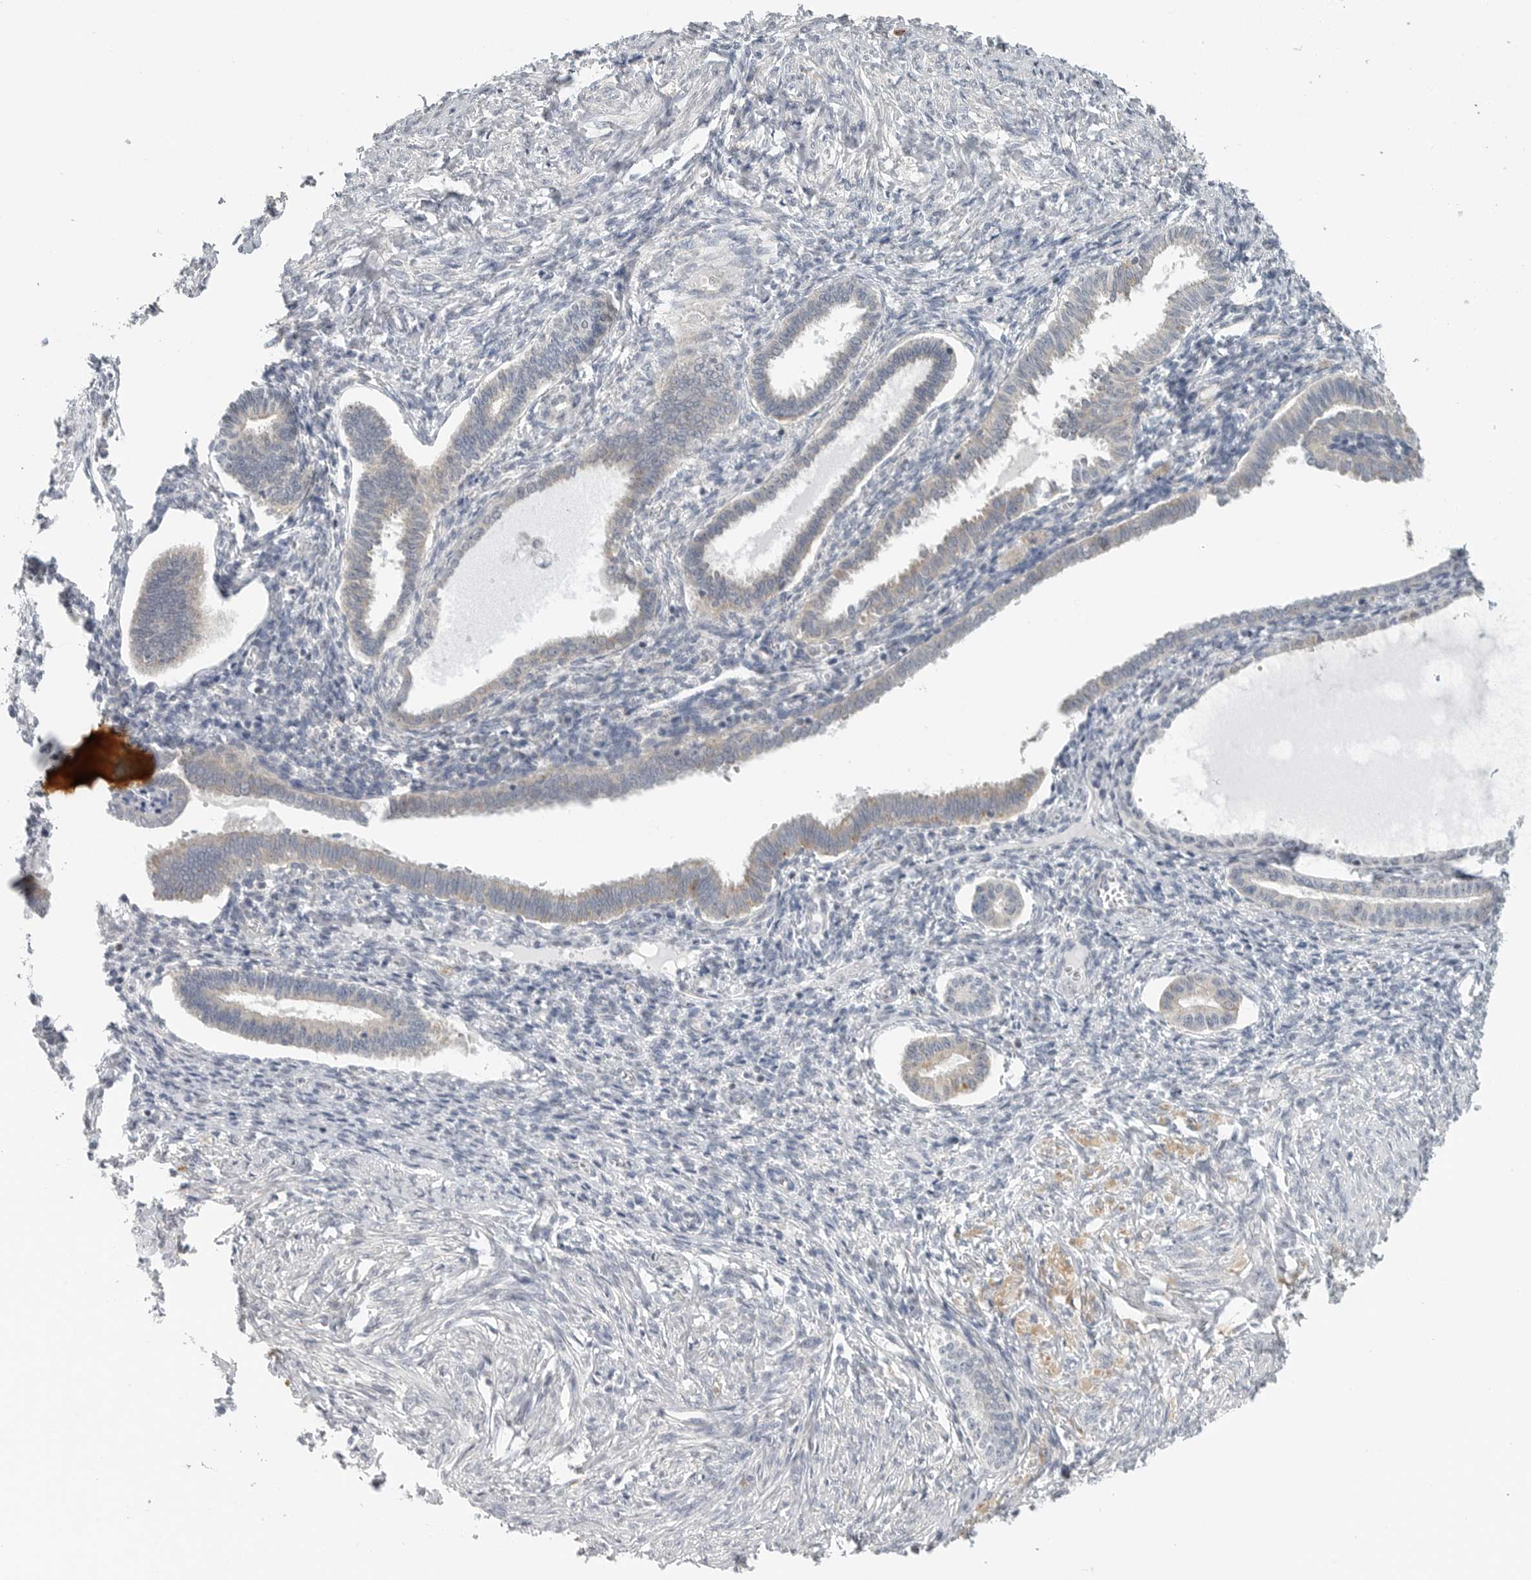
{"staining": {"intensity": "negative", "quantity": "none", "location": "none"}, "tissue": "endometrium", "cell_type": "Cells in endometrial stroma", "image_type": "normal", "snomed": [{"axis": "morphology", "description": "Normal tissue, NOS"}, {"axis": "topography", "description": "Endometrium"}], "caption": "This is a photomicrograph of immunohistochemistry (IHC) staining of unremarkable endometrium, which shows no expression in cells in endometrial stroma. (DAB immunohistochemistry visualized using brightfield microscopy, high magnification).", "gene": "IL12RB2", "patient": {"sex": "female", "age": 77}}